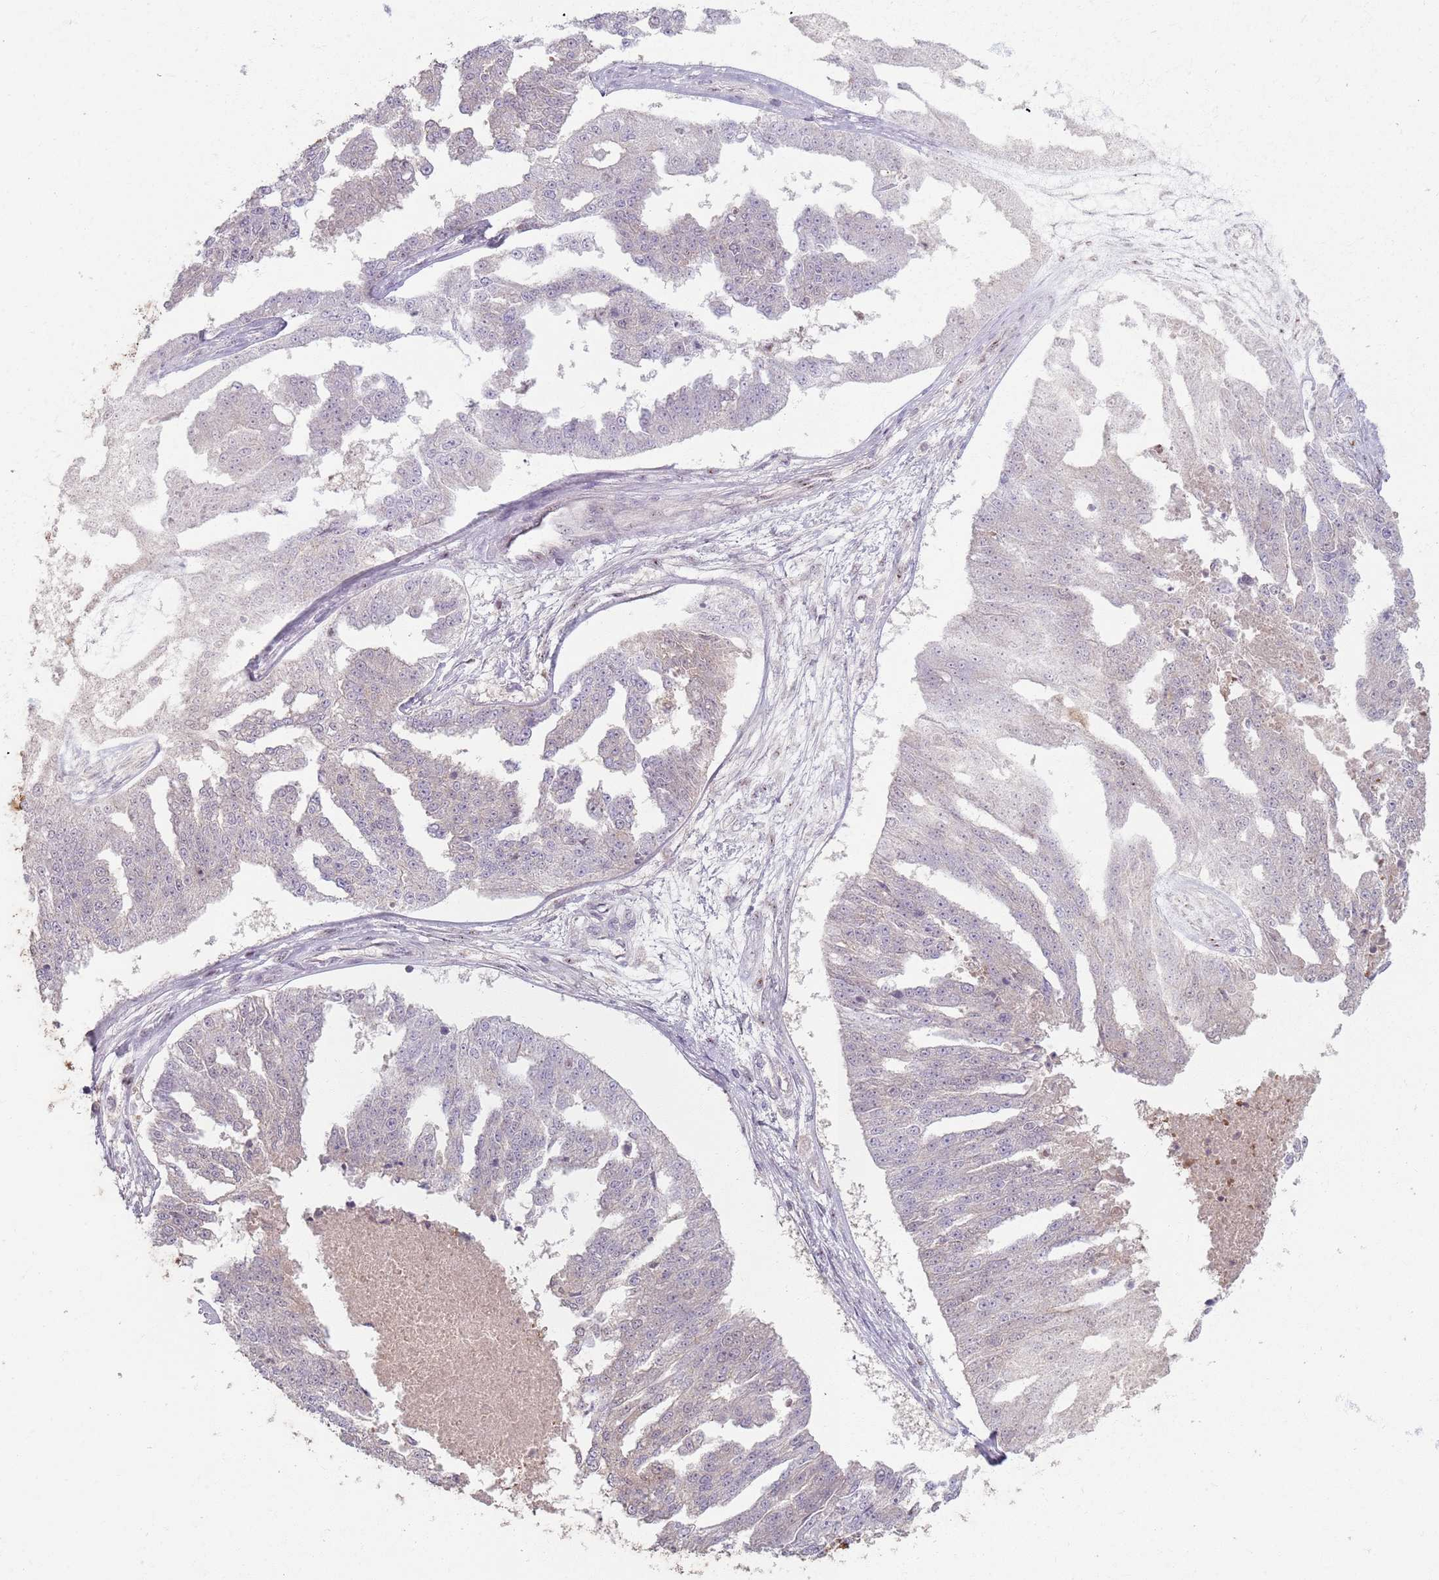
{"staining": {"intensity": "negative", "quantity": "none", "location": "none"}, "tissue": "ovarian cancer", "cell_type": "Tumor cells", "image_type": "cancer", "snomed": [{"axis": "morphology", "description": "Cystadenocarcinoma, serous, NOS"}, {"axis": "topography", "description": "Ovary"}], "caption": "The histopathology image reveals no significant staining in tumor cells of ovarian cancer (serous cystadenocarcinoma). (Stains: DAB (3,3'-diaminobenzidine) immunohistochemistry with hematoxylin counter stain, Microscopy: brightfield microscopy at high magnification).", "gene": "ZDHHC2", "patient": {"sex": "female", "age": 58}}